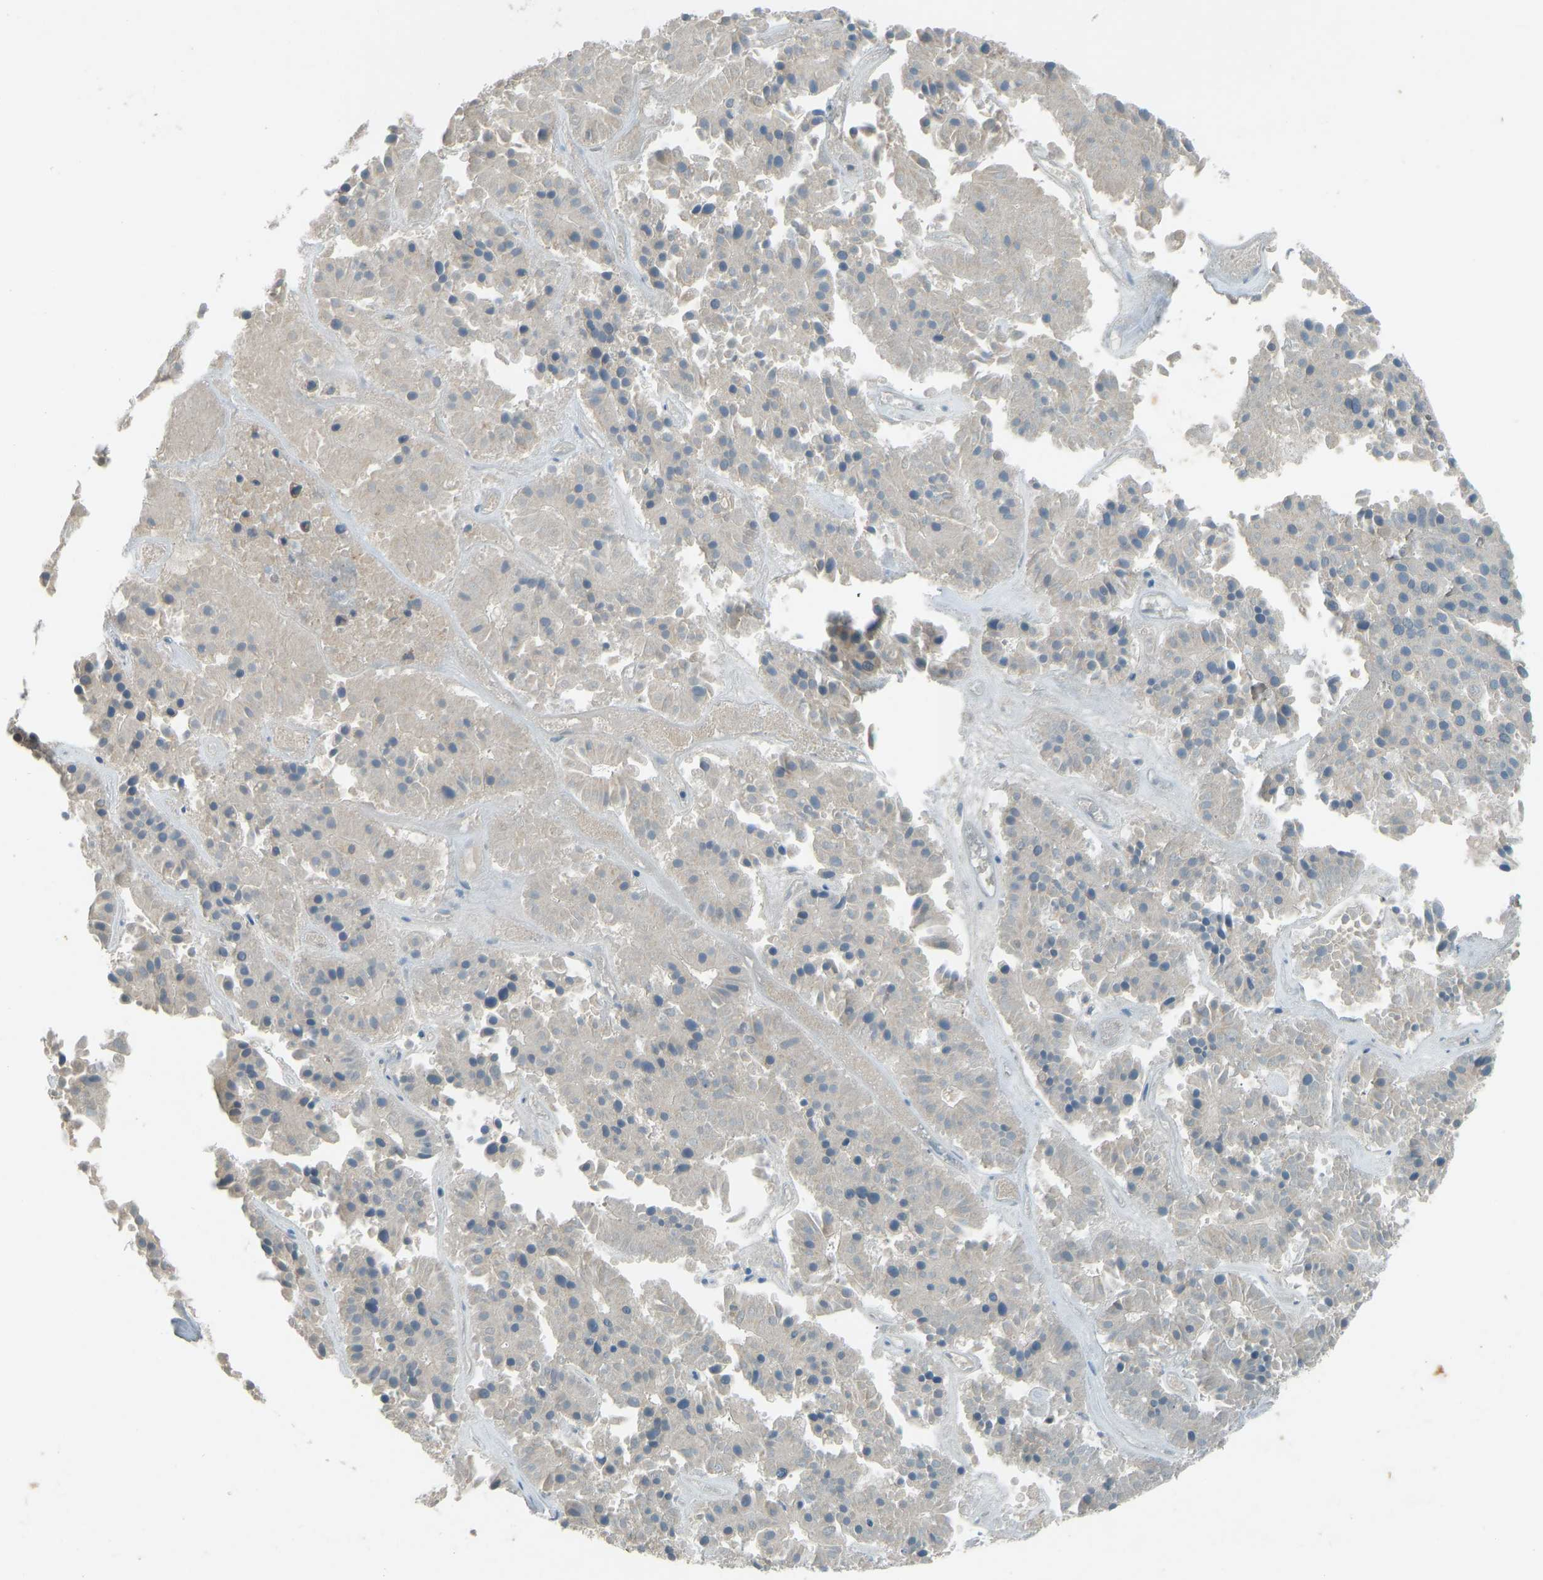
{"staining": {"intensity": "weak", "quantity": ">75%", "location": "cytoplasmic/membranous"}, "tissue": "pancreatic cancer", "cell_type": "Tumor cells", "image_type": "cancer", "snomed": [{"axis": "morphology", "description": "Adenocarcinoma, NOS"}, {"axis": "topography", "description": "Pancreas"}], "caption": "High-magnification brightfield microscopy of pancreatic cancer stained with DAB (brown) and counterstained with hematoxylin (blue). tumor cells exhibit weak cytoplasmic/membranous staining is appreciated in about>75% of cells.", "gene": "STAU2", "patient": {"sex": "male", "age": 50}}